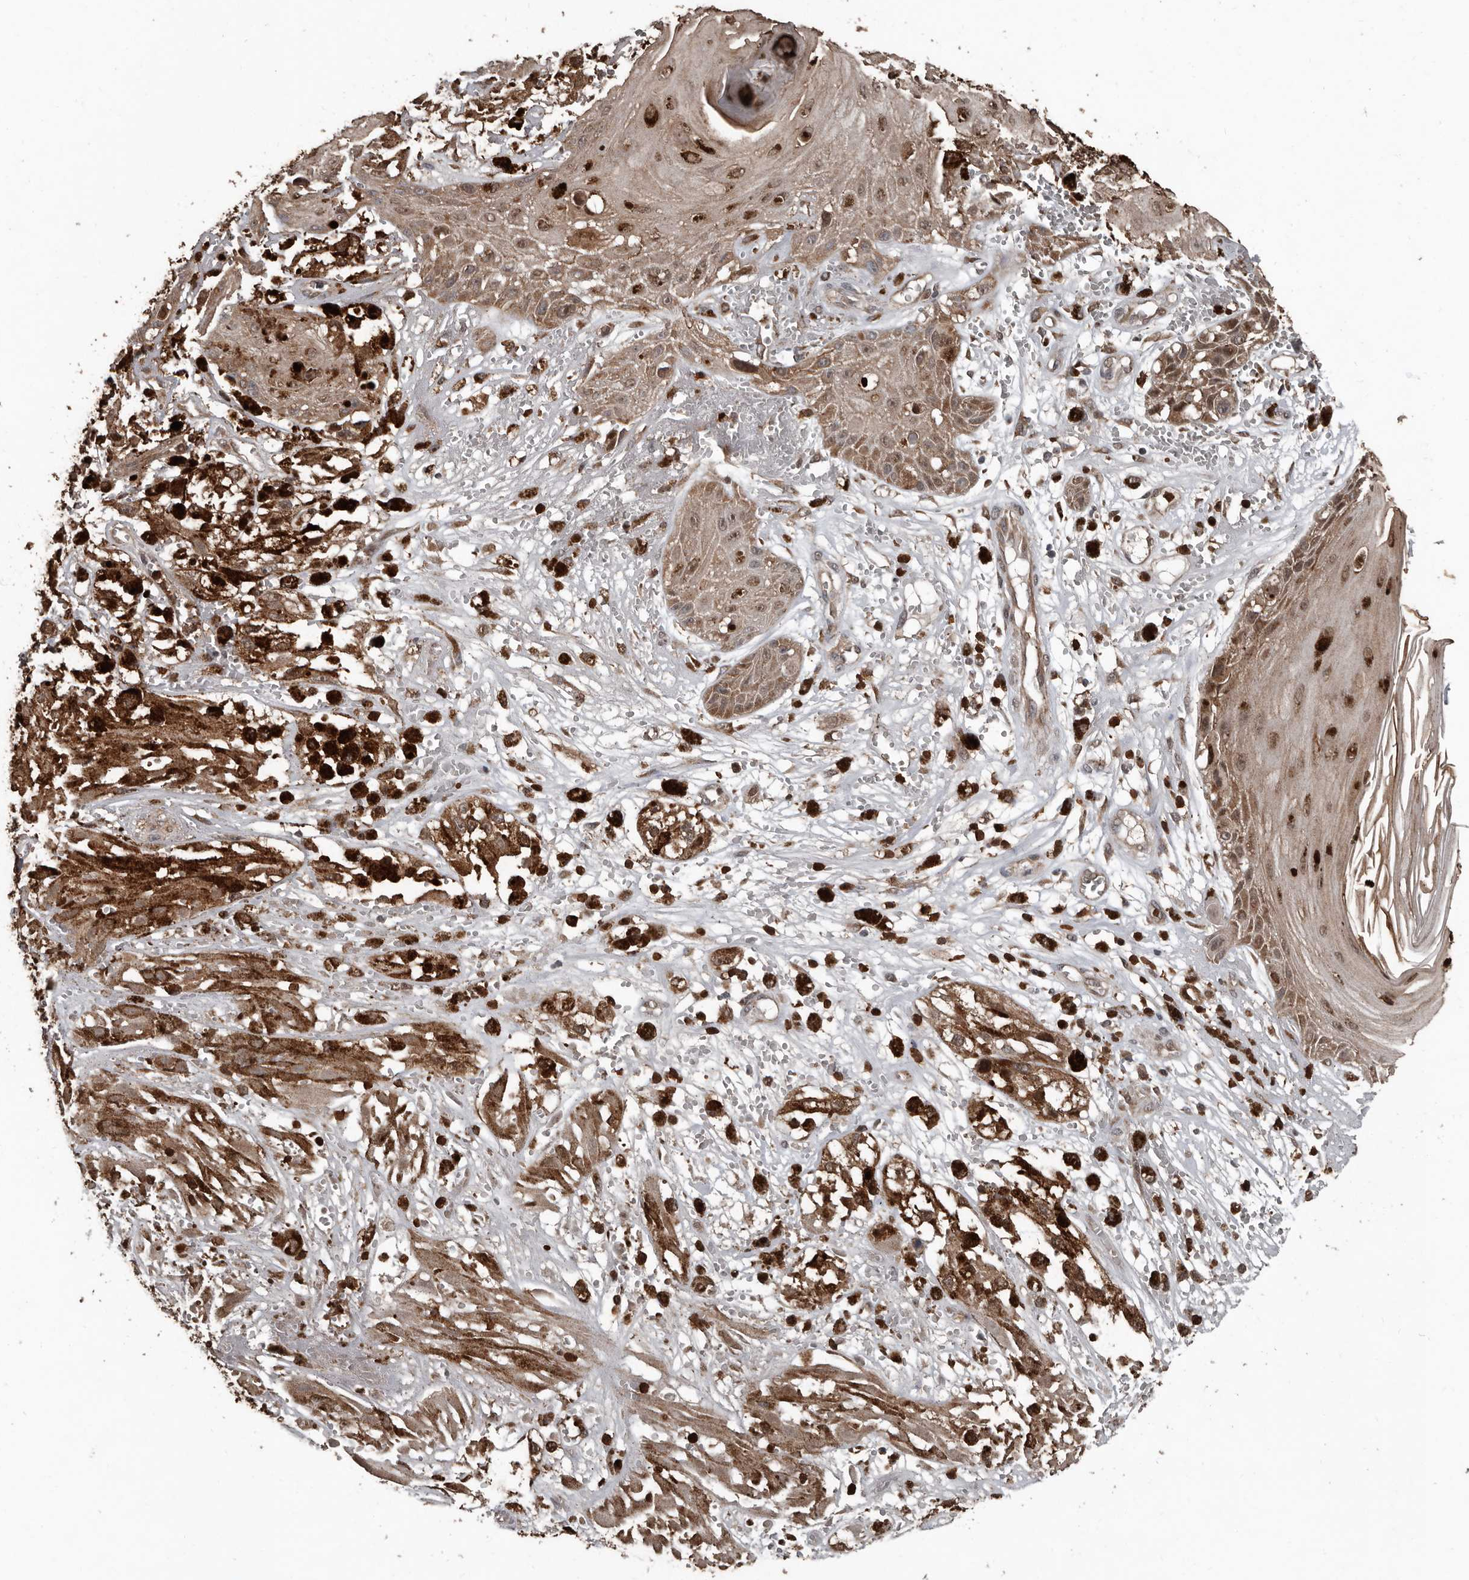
{"staining": {"intensity": "moderate", "quantity": ">75%", "location": "cytoplasmic/membranous"}, "tissue": "melanoma", "cell_type": "Tumor cells", "image_type": "cancer", "snomed": [{"axis": "morphology", "description": "Malignant melanoma, NOS"}, {"axis": "topography", "description": "Skin"}], "caption": "IHC photomicrograph of neoplastic tissue: malignant melanoma stained using IHC displays medium levels of moderate protein expression localized specifically in the cytoplasmic/membranous of tumor cells, appearing as a cytoplasmic/membranous brown color.", "gene": "FSBP", "patient": {"sex": "male", "age": 88}}